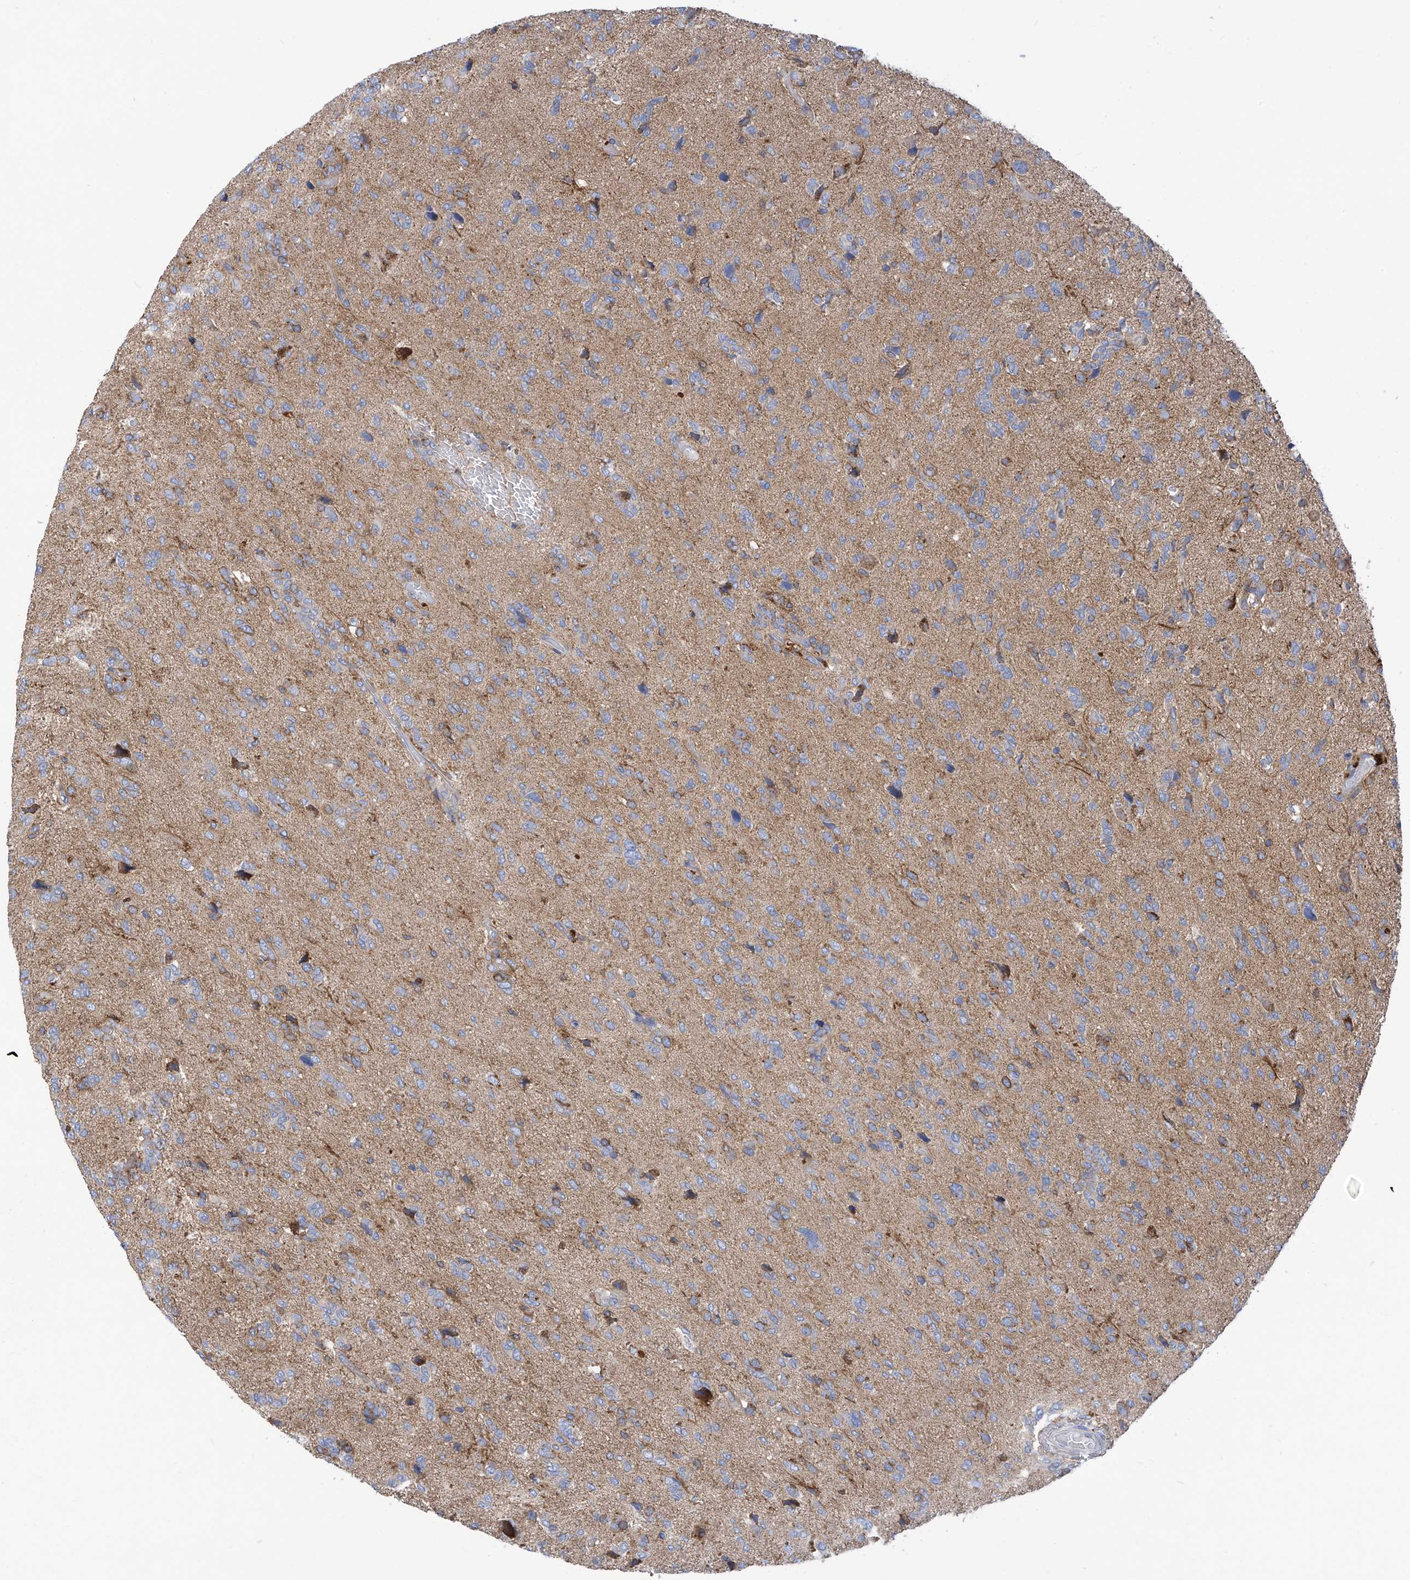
{"staining": {"intensity": "weak", "quantity": "<25%", "location": "cytoplasmic/membranous"}, "tissue": "glioma", "cell_type": "Tumor cells", "image_type": "cancer", "snomed": [{"axis": "morphology", "description": "Glioma, malignant, High grade"}, {"axis": "topography", "description": "Brain"}], "caption": "Immunohistochemistry micrograph of human high-grade glioma (malignant) stained for a protein (brown), which displays no staining in tumor cells. (Stains: DAB immunohistochemistry (IHC) with hematoxylin counter stain, Microscopy: brightfield microscopy at high magnification).", "gene": "P2RX7", "patient": {"sex": "female", "age": 59}}